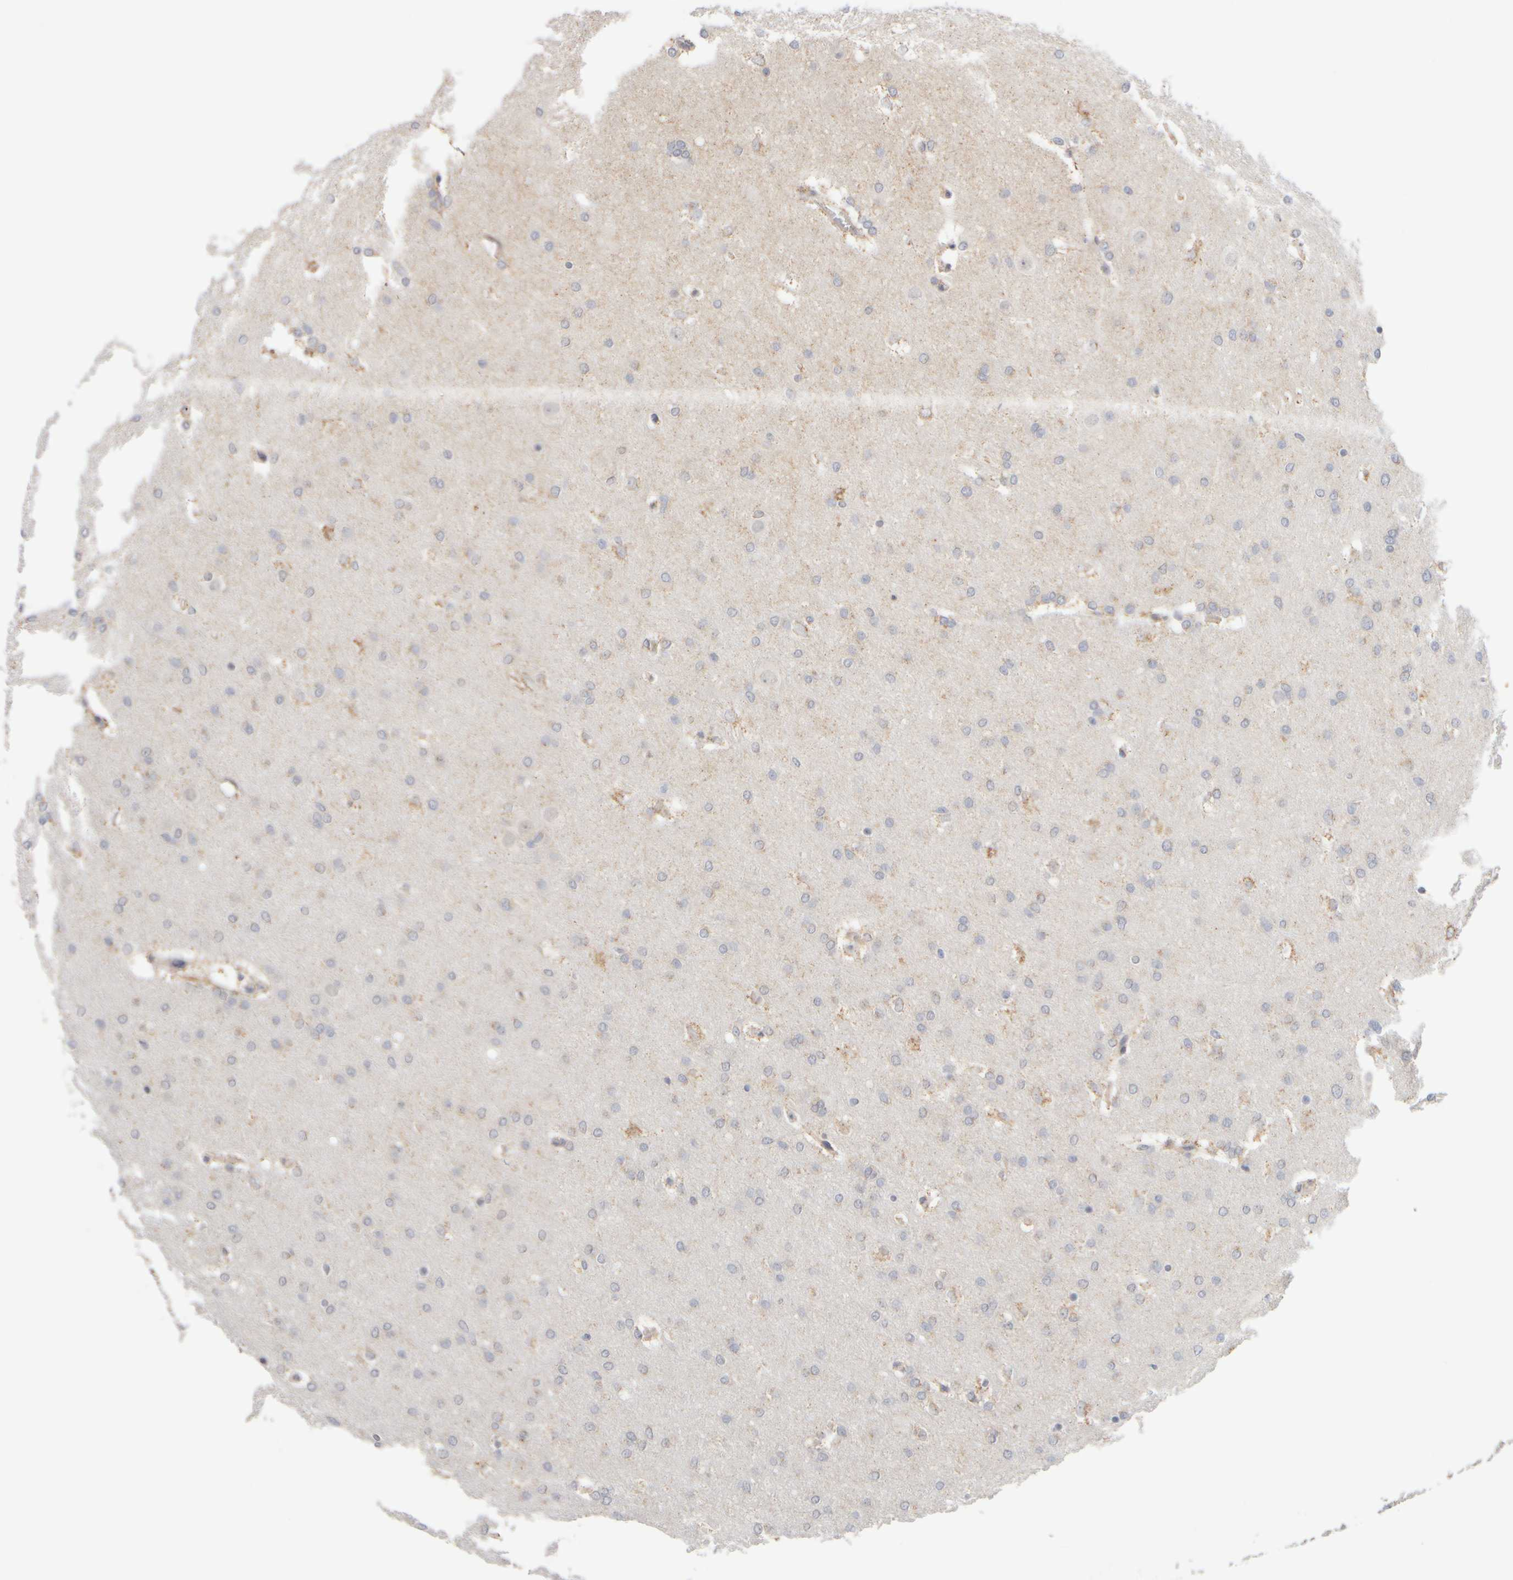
{"staining": {"intensity": "negative", "quantity": "none", "location": "none"}, "tissue": "glioma", "cell_type": "Tumor cells", "image_type": "cancer", "snomed": [{"axis": "morphology", "description": "Glioma, malignant, Low grade"}, {"axis": "topography", "description": "Brain"}], "caption": "Immunohistochemistry micrograph of human glioma stained for a protein (brown), which shows no staining in tumor cells.", "gene": "ZNF112", "patient": {"sex": "female", "age": 37}}